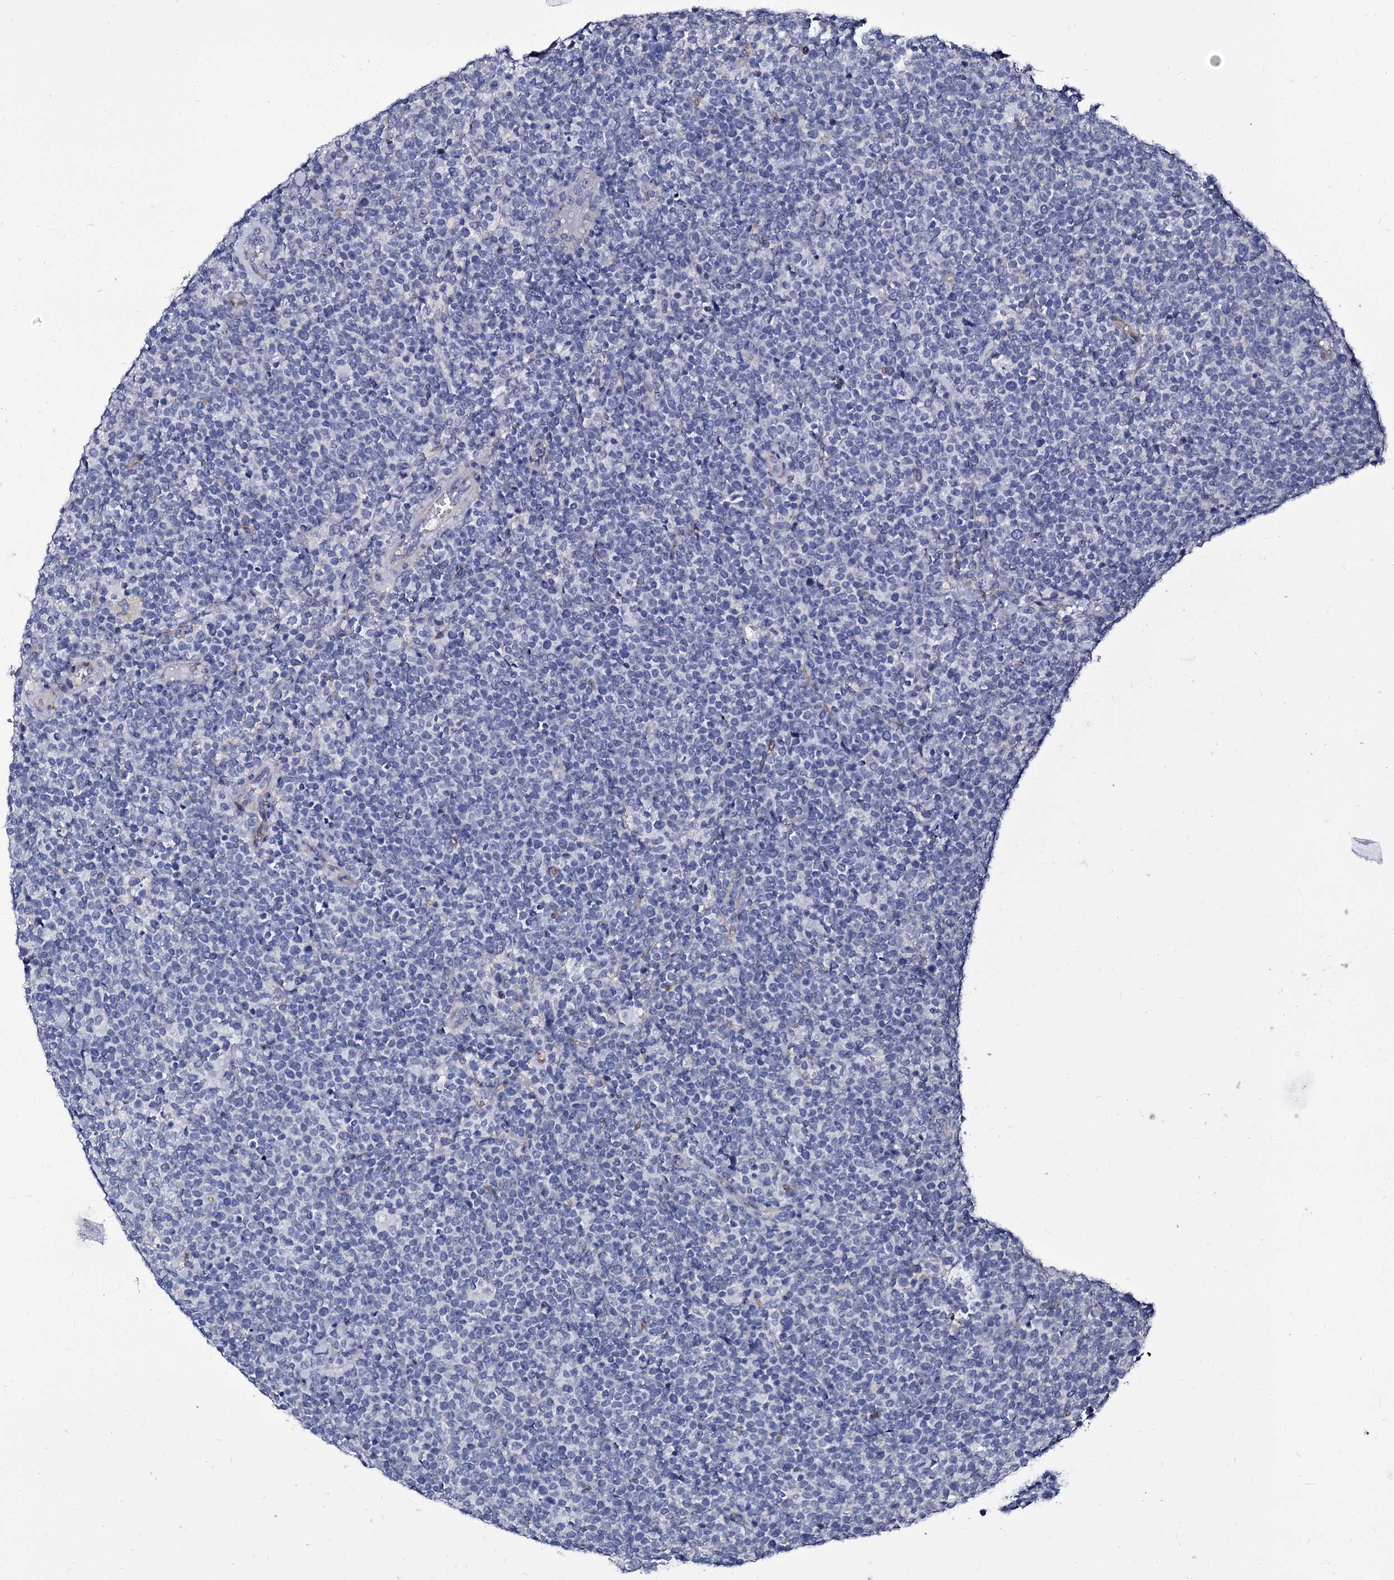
{"staining": {"intensity": "negative", "quantity": "none", "location": "none"}, "tissue": "lymphoma", "cell_type": "Tumor cells", "image_type": "cancer", "snomed": [{"axis": "morphology", "description": "Malignant lymphoma, non-Hodgkin's type, High grade"}, {"axis": "topography", "description": "Lymph node"}], "caption": "IHC of human lymphoma demonstrates no positivity in tumor cells.", "gene": "CBFB", "patient": {"sex": "male", "age": 61}}